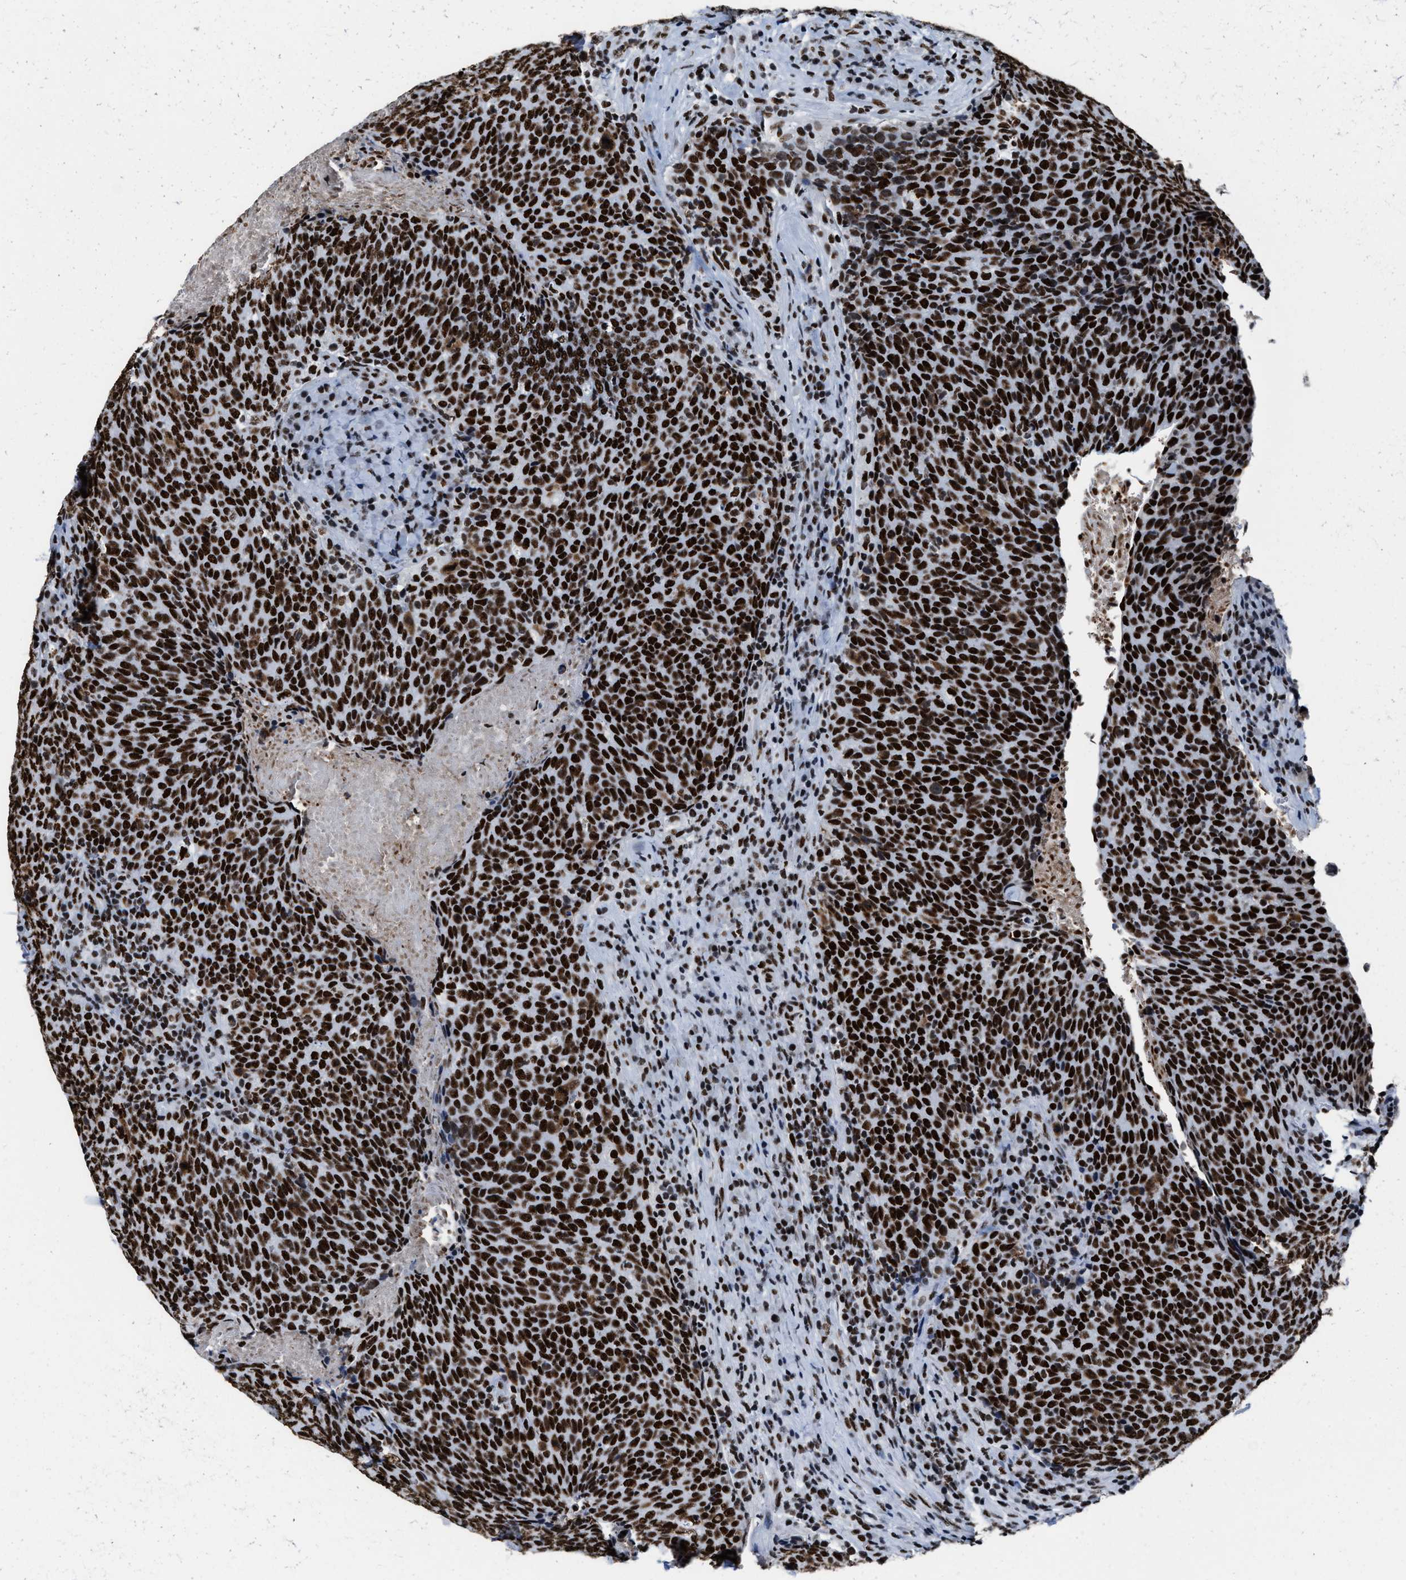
{"staining": {"intensity": "strong", "quantity": ">75%", "location": "nuclear"}, "tissue": "head and neck cancer", "cell_type": "Tumor cells", "image_type": "cancer", "snomed": [{"axis": "morphology", "description": "Squamous cell carcinoma, NOS"}, {"axis": "morphology", "description": "Squamous cell carcinoma, metastatic, NOS"}, {"axis": "topography", "description": "Lymph node"}, {"axis": "topography", "description": "Head-Neck"}], "caption": "Immunohistochemical staining of head and neck metastatic squamous cell carcinoma shows strong nuclear protein expression in about >75% of tumor cells.", "gene": "SMARCC2", "patient": {"sex": "male", "age": 62}}